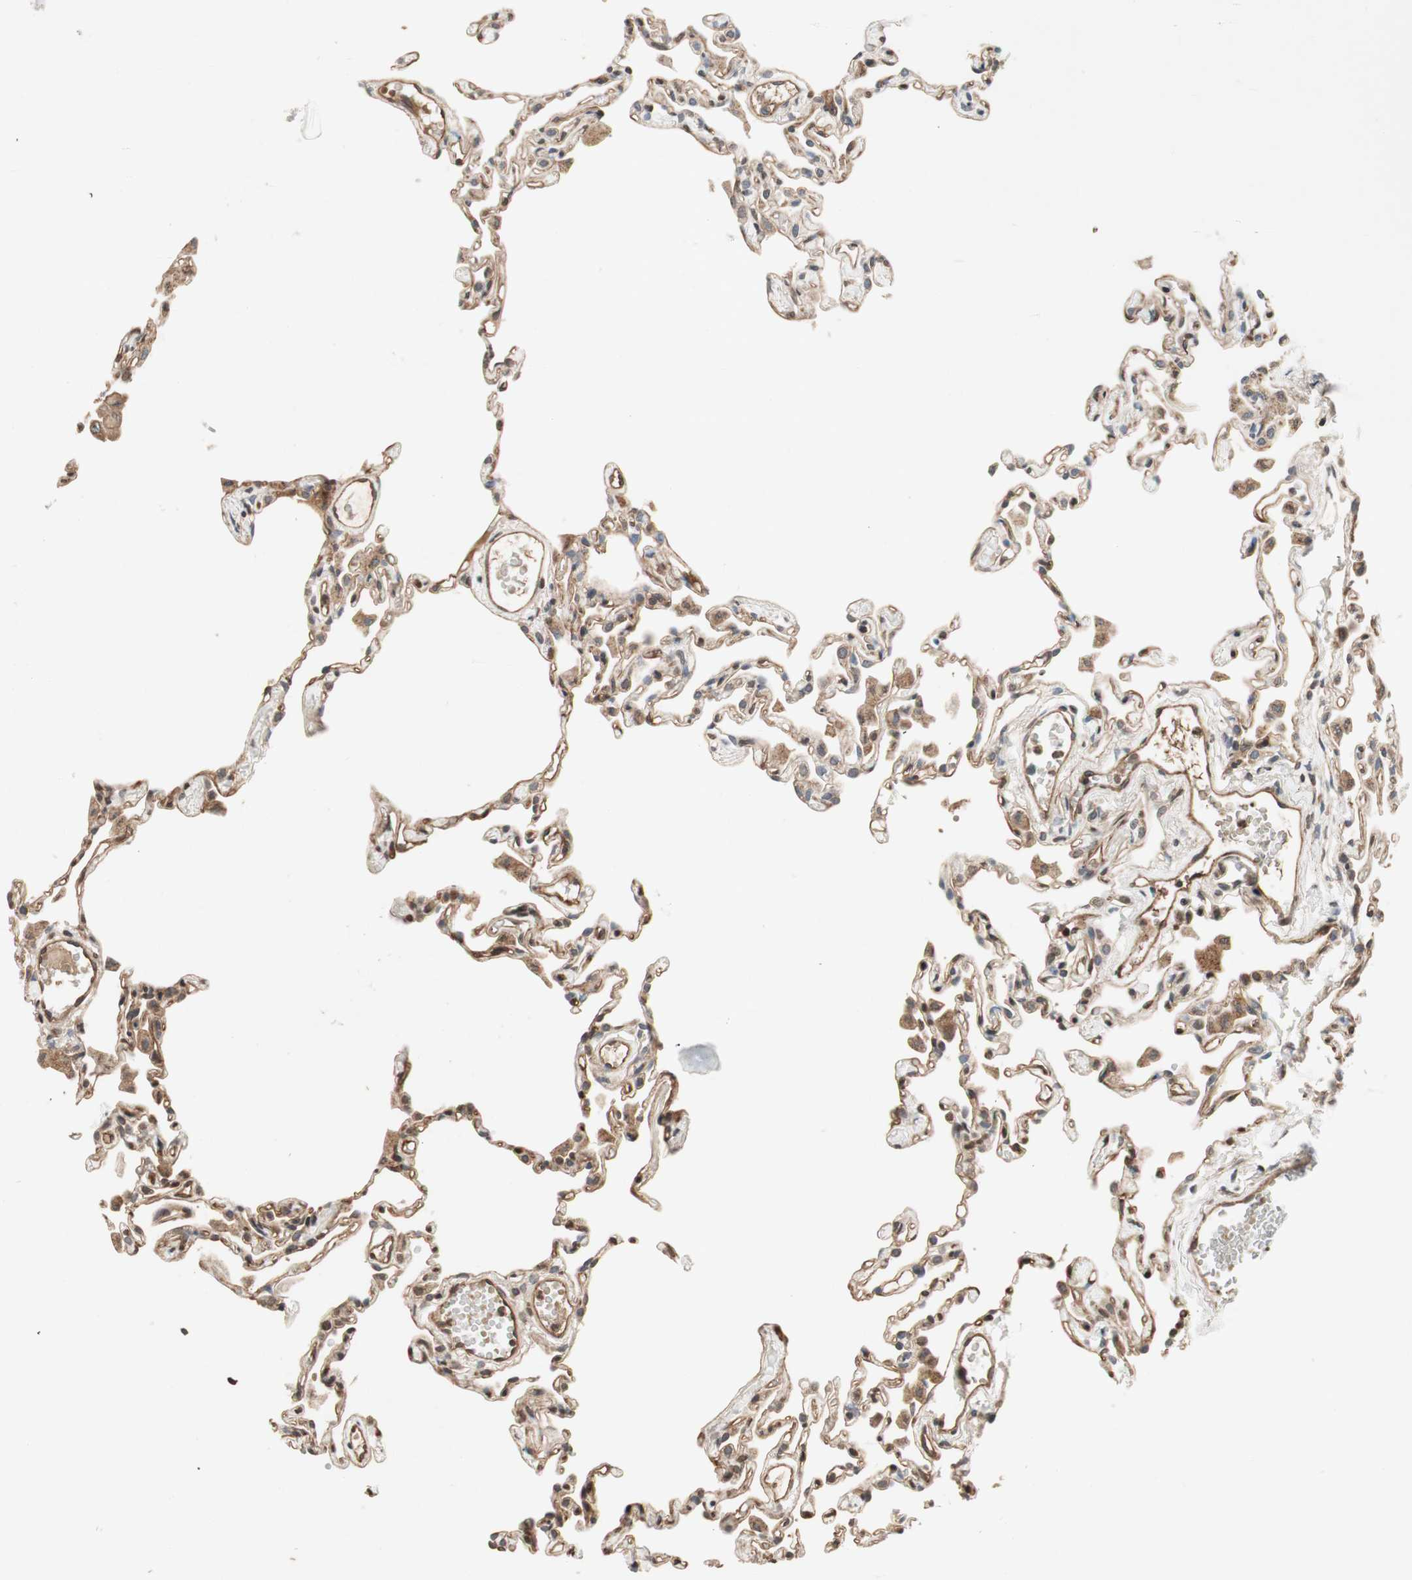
{"staining": {"intensity": "moderate", "quantity": "25%-75%", "location": "cytoplasmic/membranous"}, "tissue": "lung", "cell_type": "Alveolar cells", "image_type": "normal", "snomed": [{"axis": "morphology", "description": "Normal tissue, NOS"}, {"axis": "topography", "description": "Lung"}], "caption": "Immunohistochemical staining of unremarkable lung shows moderate cytoplasmic/membranous protein staining in approximately 25%-75% of alveolar cells. The staining was performed using DAB to visualize the protein expression in brown, while the nuclei were stained in blue with hematoxylin (Magnification: 20x).", "gene": "GCLM", "patient": {"sex": "female", "age": 49}}